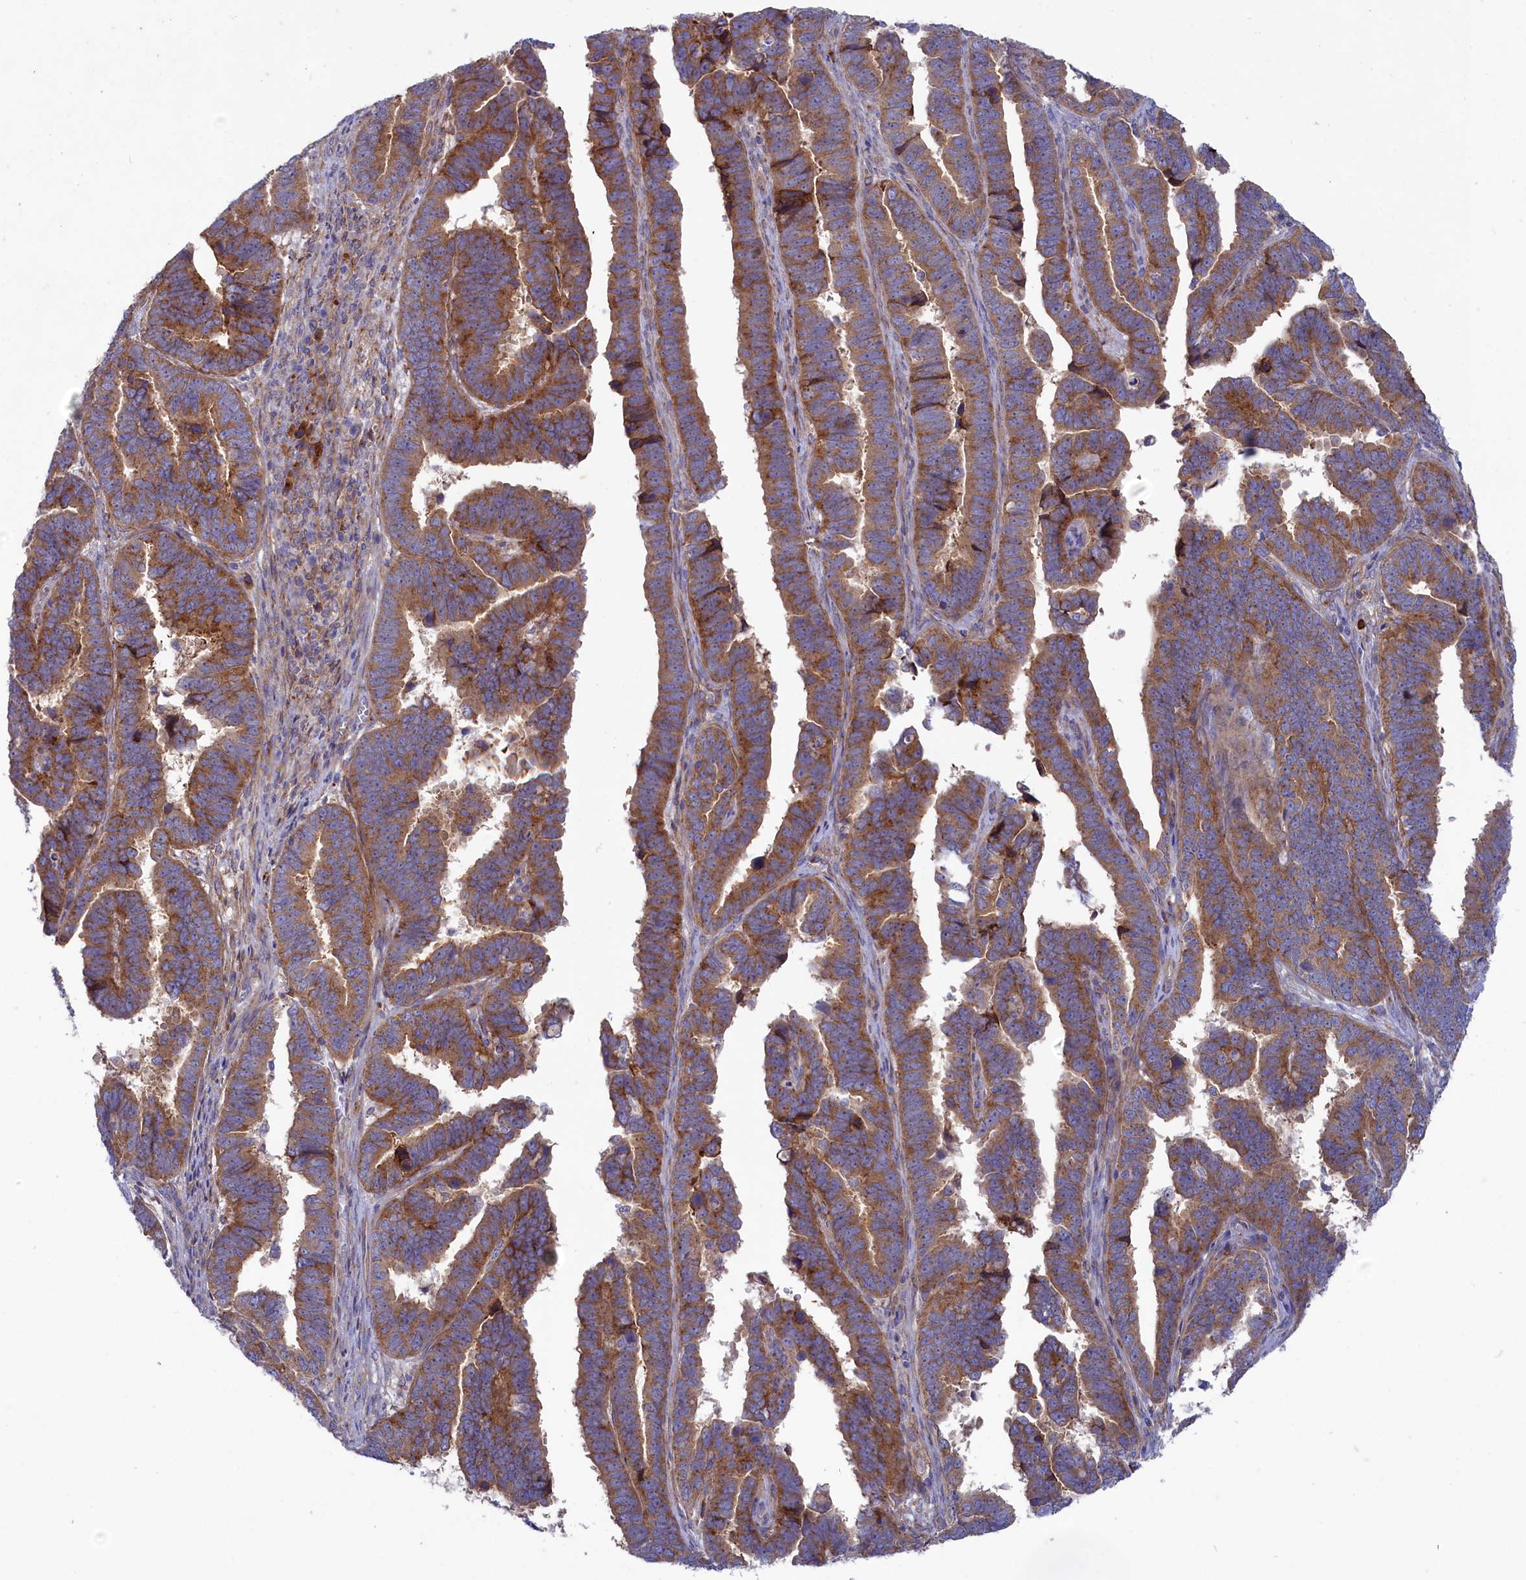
{"staining": {"intensity": "moderate", "quantity": ">75%", "location": "cytoplasmic/membranous"}, "tissue": "endometrial cancer", "cell_type": "Tumor cells", "image_type": "cancer", "snomed": [{"axis": "morphology", "description": "Adenocarcinoma, NOS"}, {"axis": "topography", "description": "Endometrium"}], "caption": "Brown immunohistochemical staining in endometrial cancer demonstrates moderate cytoplasmic/membranous expression in approximately >75% of tumor cells.", "gene": "SCAMP4", "patient": {"sex": "female", "age": 75}}